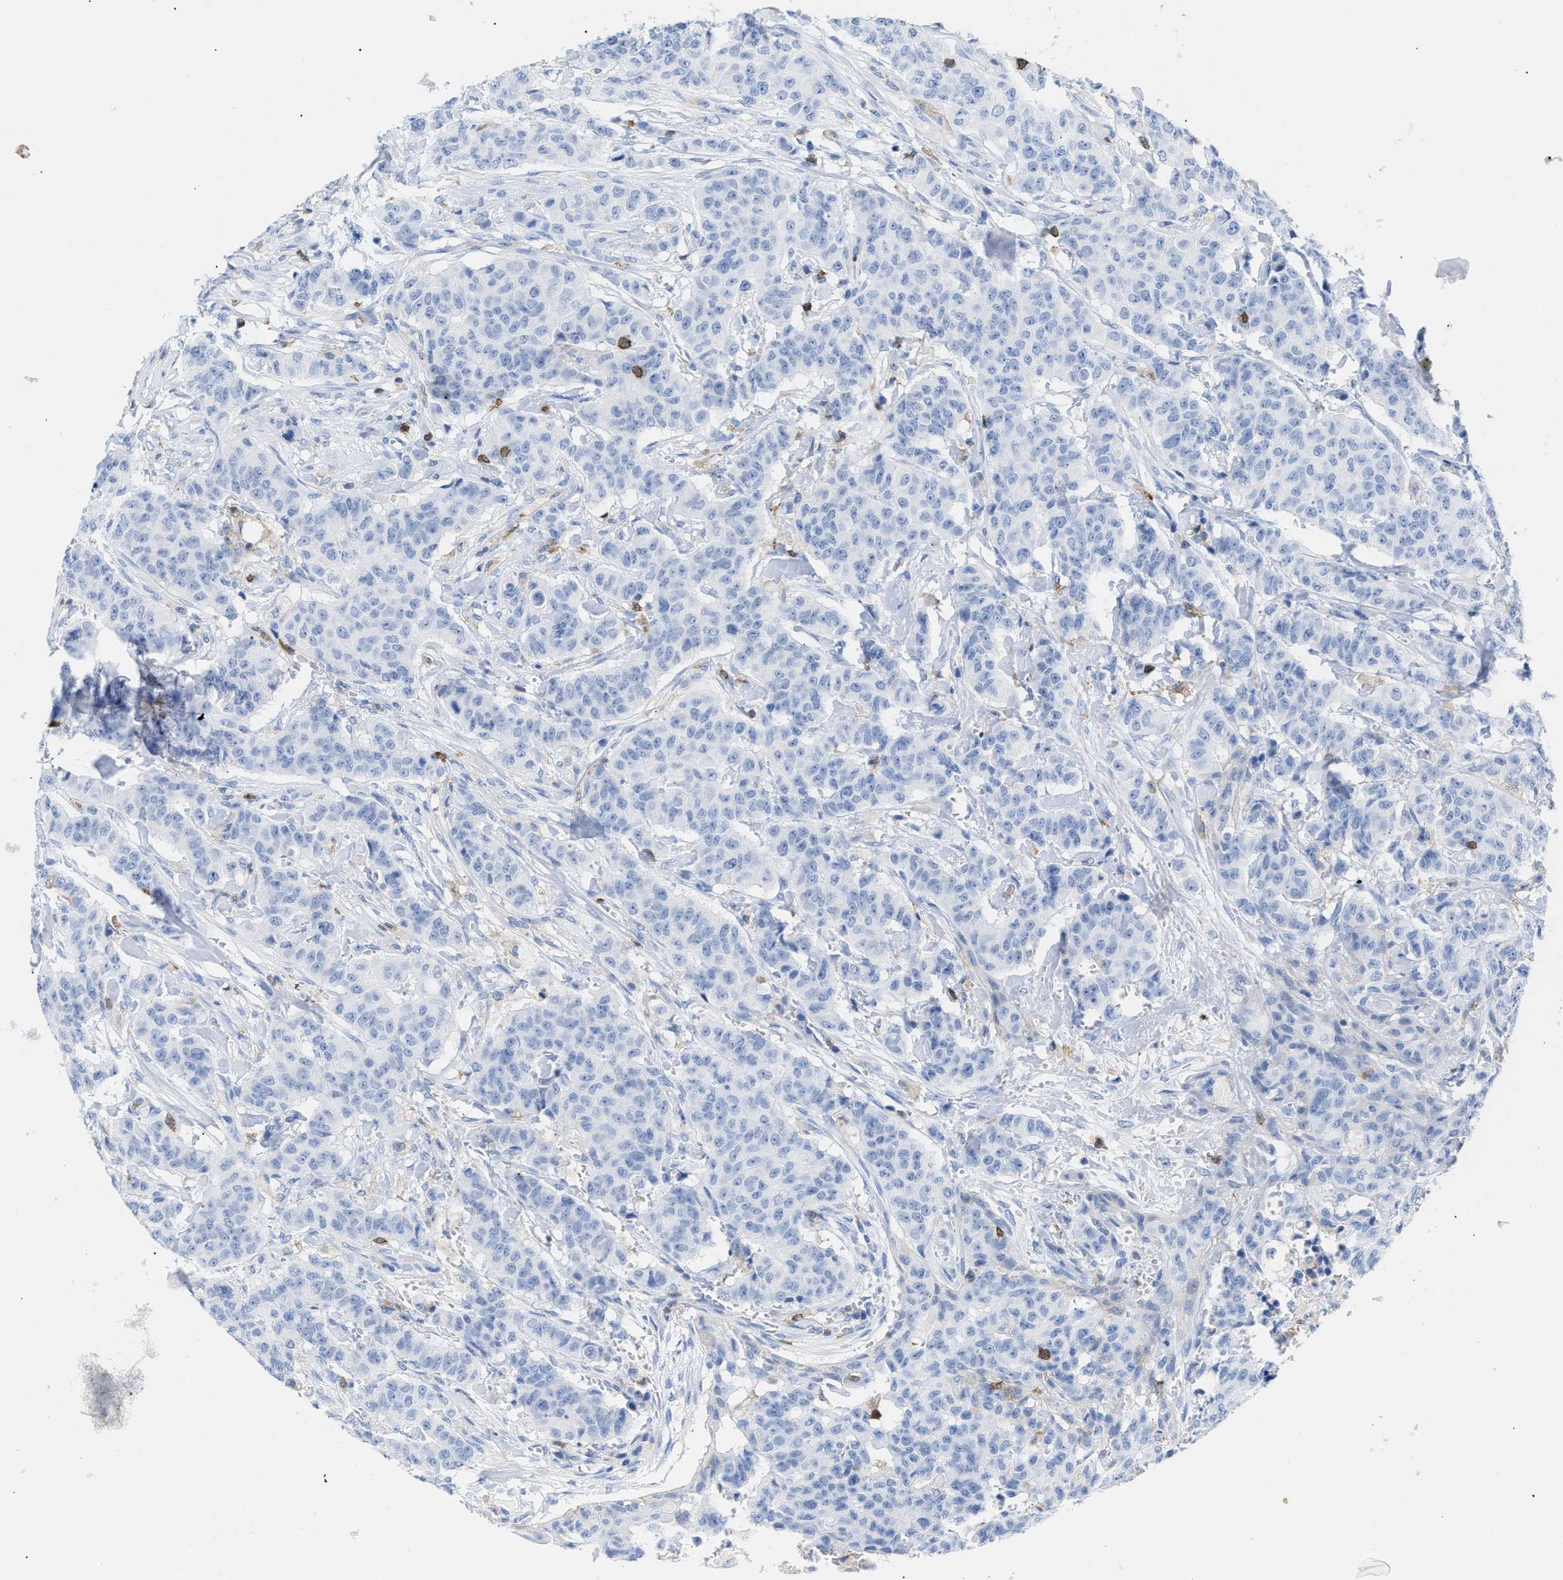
{"staining": {"intensity": "negative", "quantity": "none", "location": "none"}, "tissue": "breast cancer", "cell_type": "Tumor cells", "image_type": "cancer", "snomed": [{"axis": "morphology", "description": "Normal tissue, NOS"}, {"axis": "morphology", "description": "Duct carcinoma"}, {"axis": "topography", "description": "Breast"}], "caption": "Immunohistochemistry (IHC) of human breast cancer displays no expression in tumor cells.", "gene": "LCP1", "patient": {"sex": "female", "age": 40}}